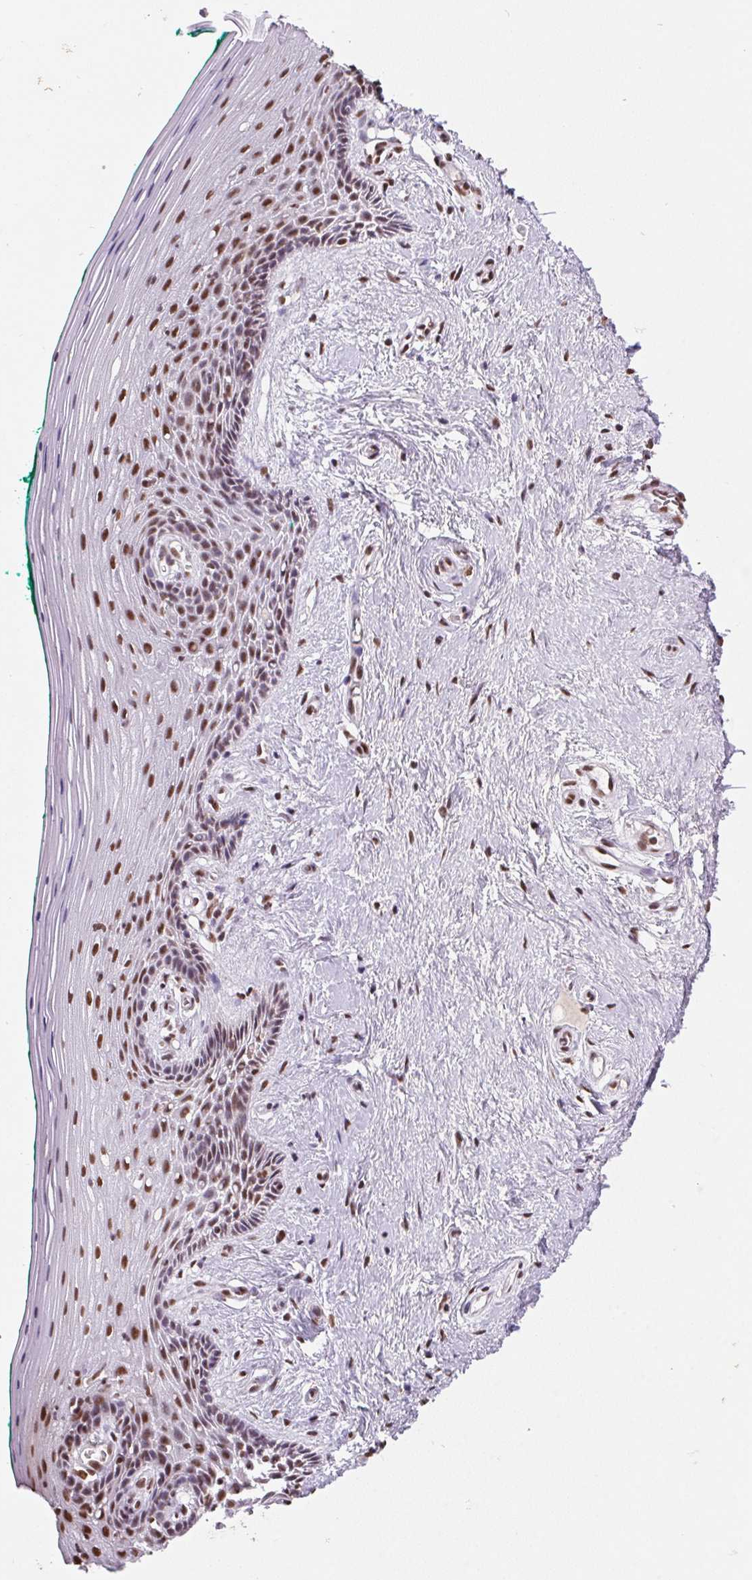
{"staining": {"intensity": "moderate", "quantity": ">75%", "location": "nuclear"}, "tissue": "vagina", "cell_type": "Squamous epithelial cells", "image_type": "normal", "snomed": [{"axis": "morphology", "description": "Normal tissue, NOS"}, {"axis": "topography", "description": "Vagina"}], "caption": "Immunohistochemistry (IHC) staining of normal vagina, which reveals medium levels of moderate nuclear positivity in about >75% of squamous epithelial cells indicating moderate nuclear protein staining. The staining was performed using DAB (brown) for protein detection and nuclei were counterstained in hematoxylin (blue).", "gene": "SNRPG", "patient": {"sex": "female", "age": 45}}